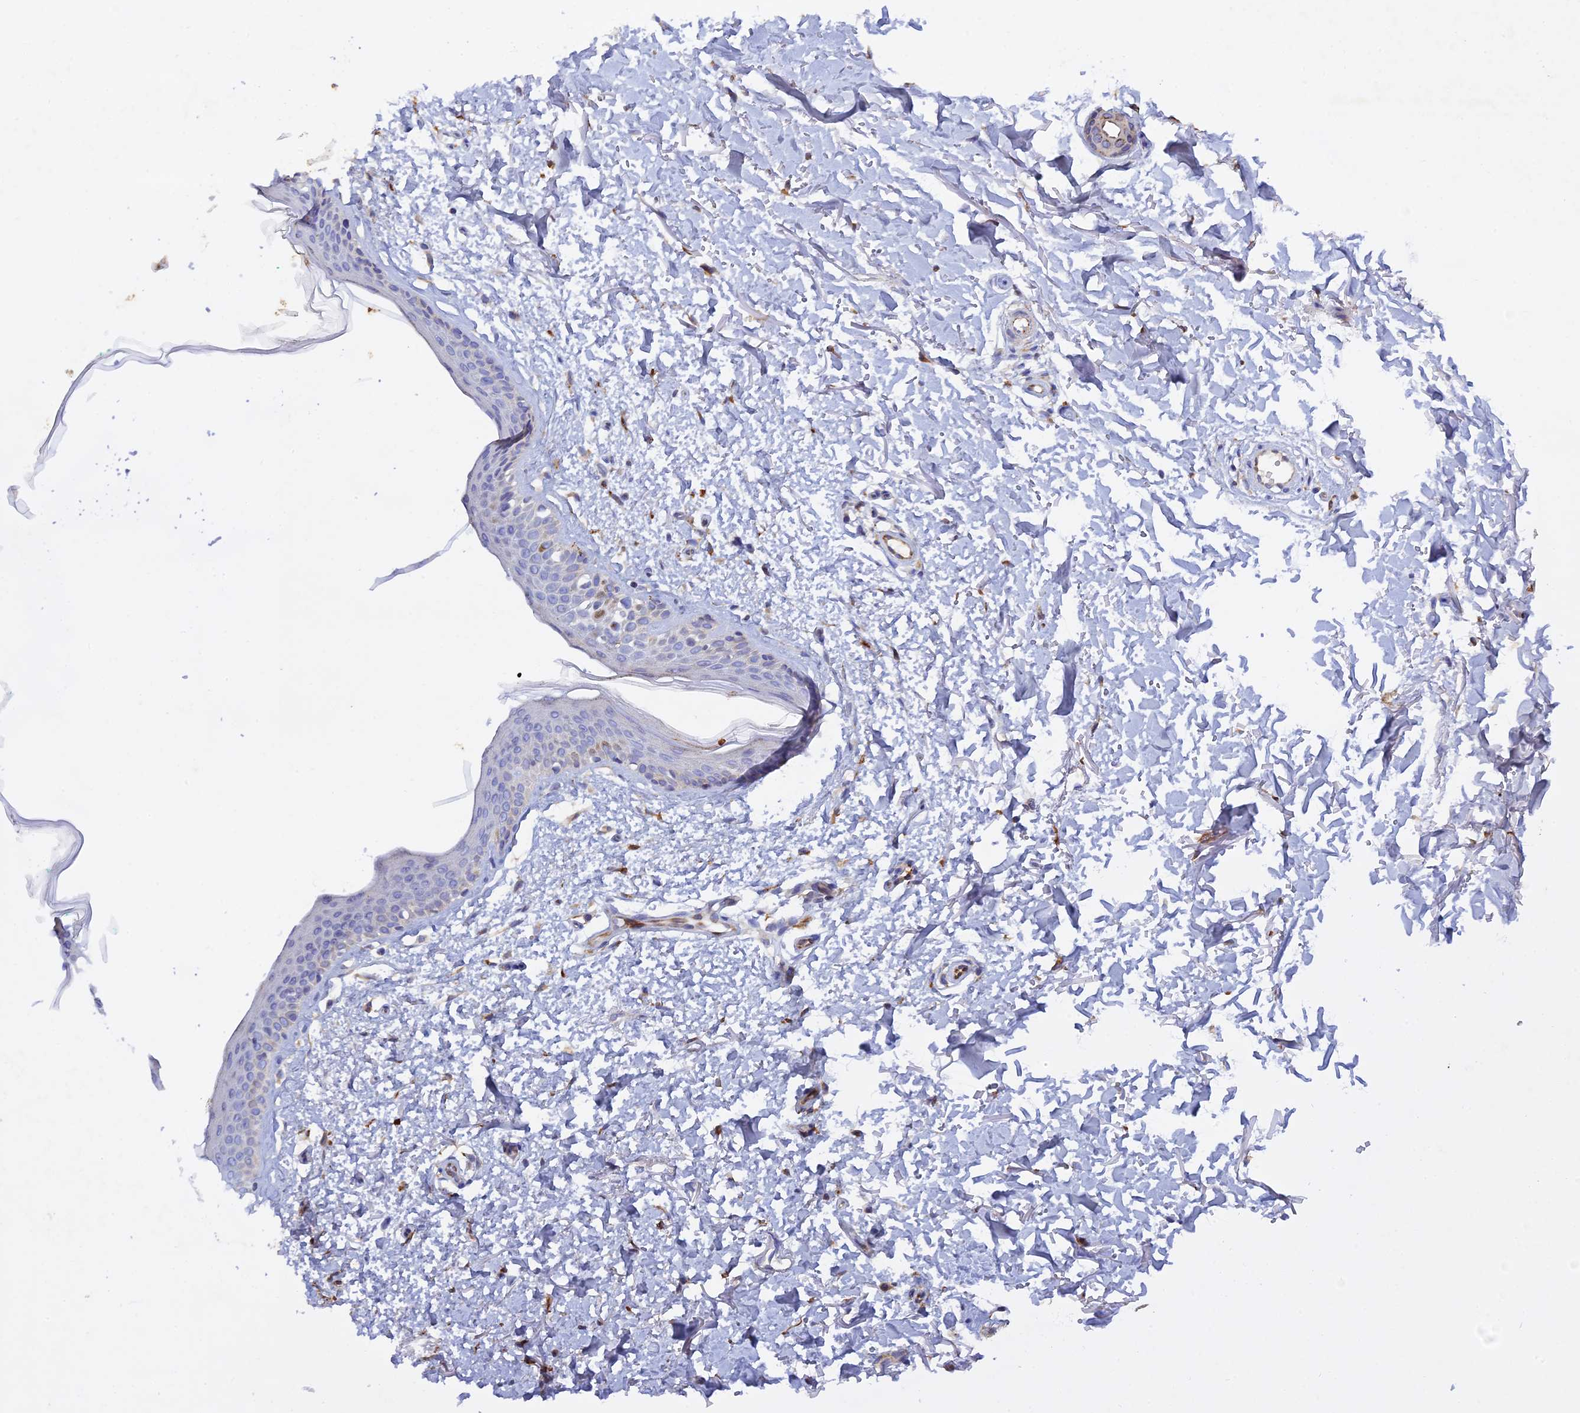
{"staining": {"intensity": "moderate", "quantity": "<25%", "location": "cytoplasmic/membranous"}, "tissue": "skin", "cell_type": "Fibroblasts", "image_type": "normal", "snomed": [{"axis": "morphology", "description": "Normal tissue, NOS"}, {"axis": "topography", "description": "Skin"}], "caption": "A high-resolution photomicrograph shows immunohistochemistry staining of unremarkable skin, which displays moderate cytoplasmic/membranous staining in approximately <25% of fibroblasts. (DAB (3,3'-diaminobenzidine) IHC with brightfield microscopy, high magnification).", "gene": "RPGRIP1L", "patient": {"sex": "male", "age": 66}}